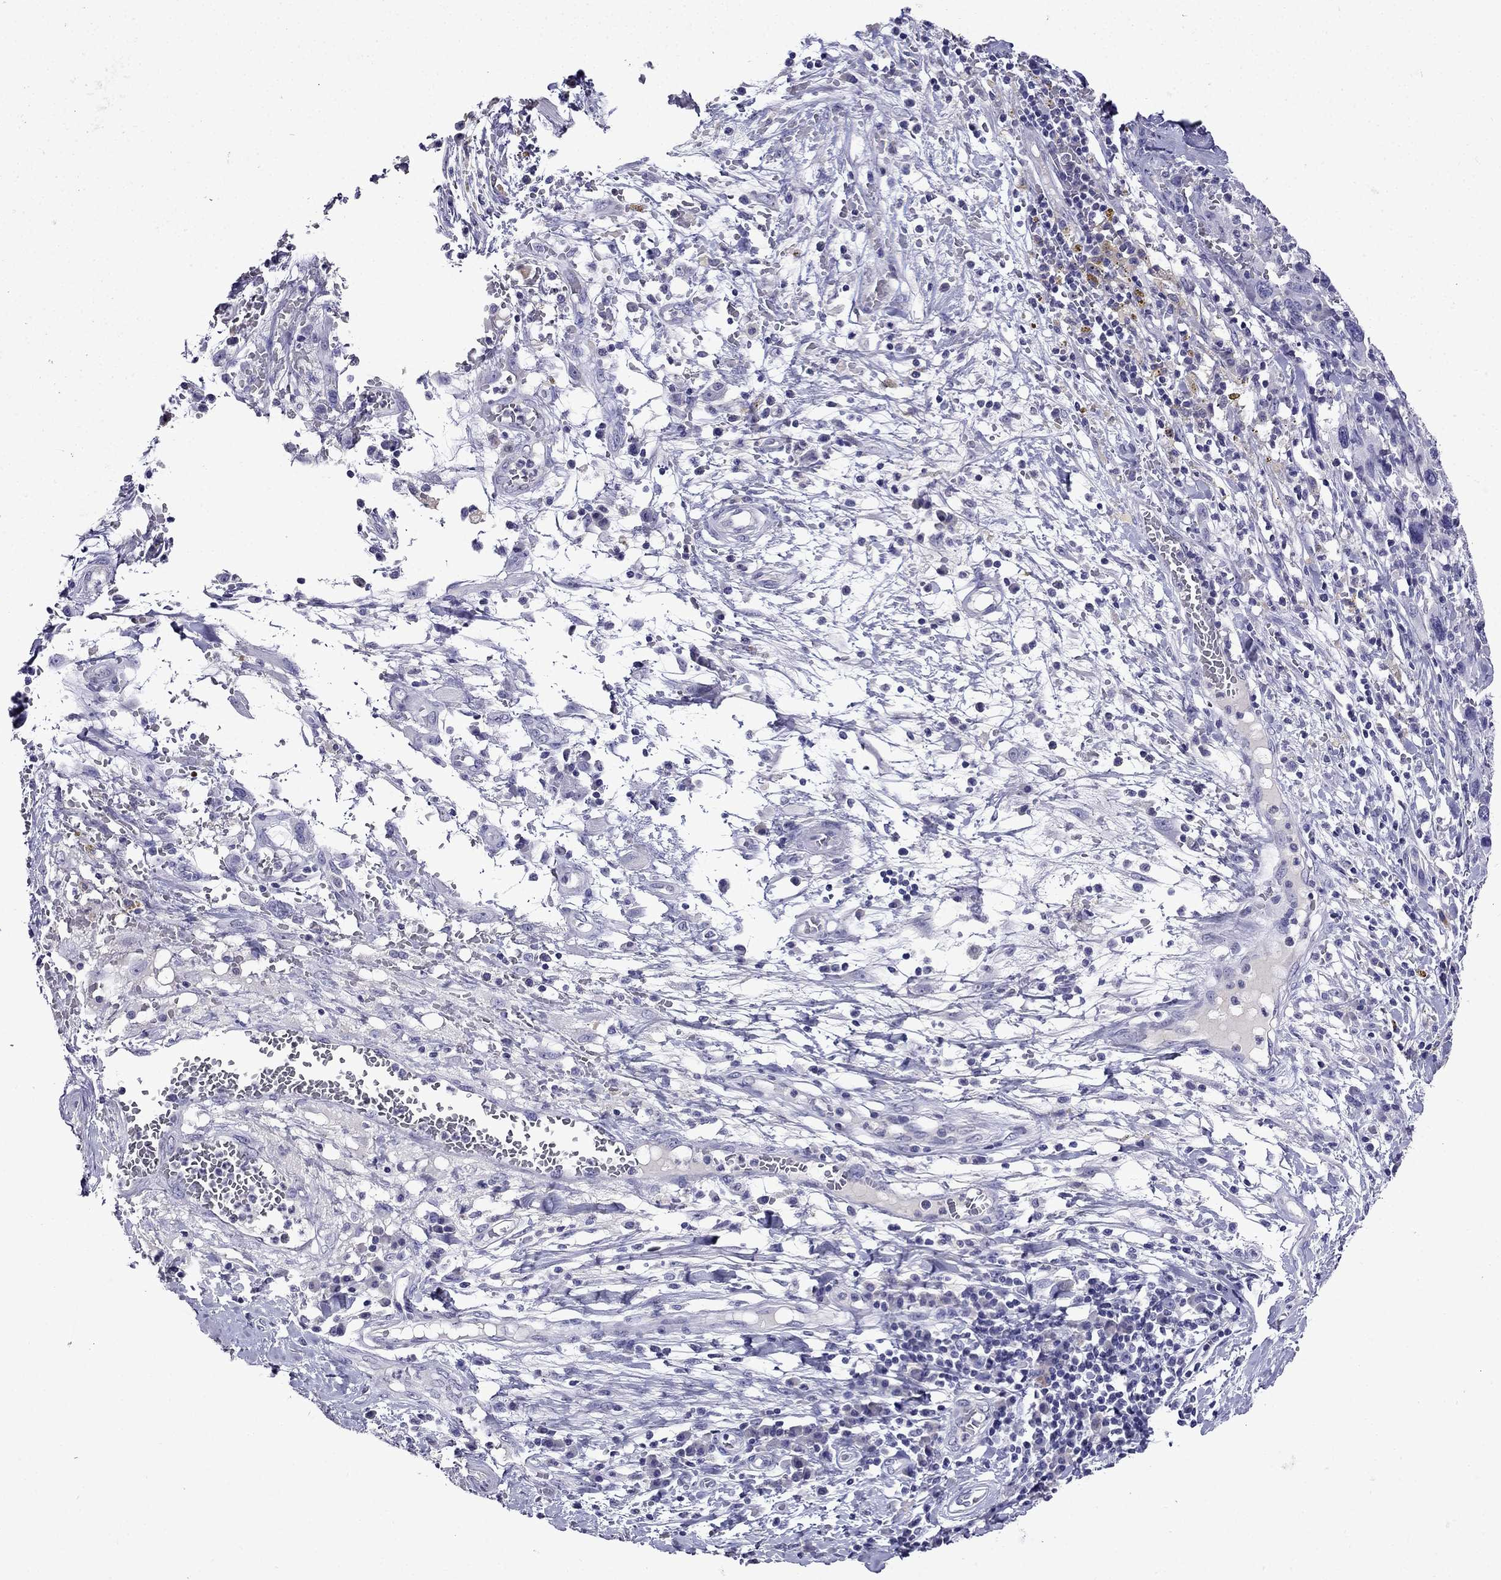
{"staining": {"intensity": "negative", "quantity": "none", "location": "none"}, "tissue": "melanoma", "cell_type": "Tumor cells", "image_type": "cancer", "snomed": [{"axis": "morphology", "description": "Malignant melanoma, NOS"}, {"axis": "topography", "description": "Skin"}], "caption": "High power microscopy micrograph of an immunohistochemistry image of malignant melanoma, revealing no significant positivity in tumor cells.", "gene": "DNAH17", "patient": {"sex": "female", "age": 91}}